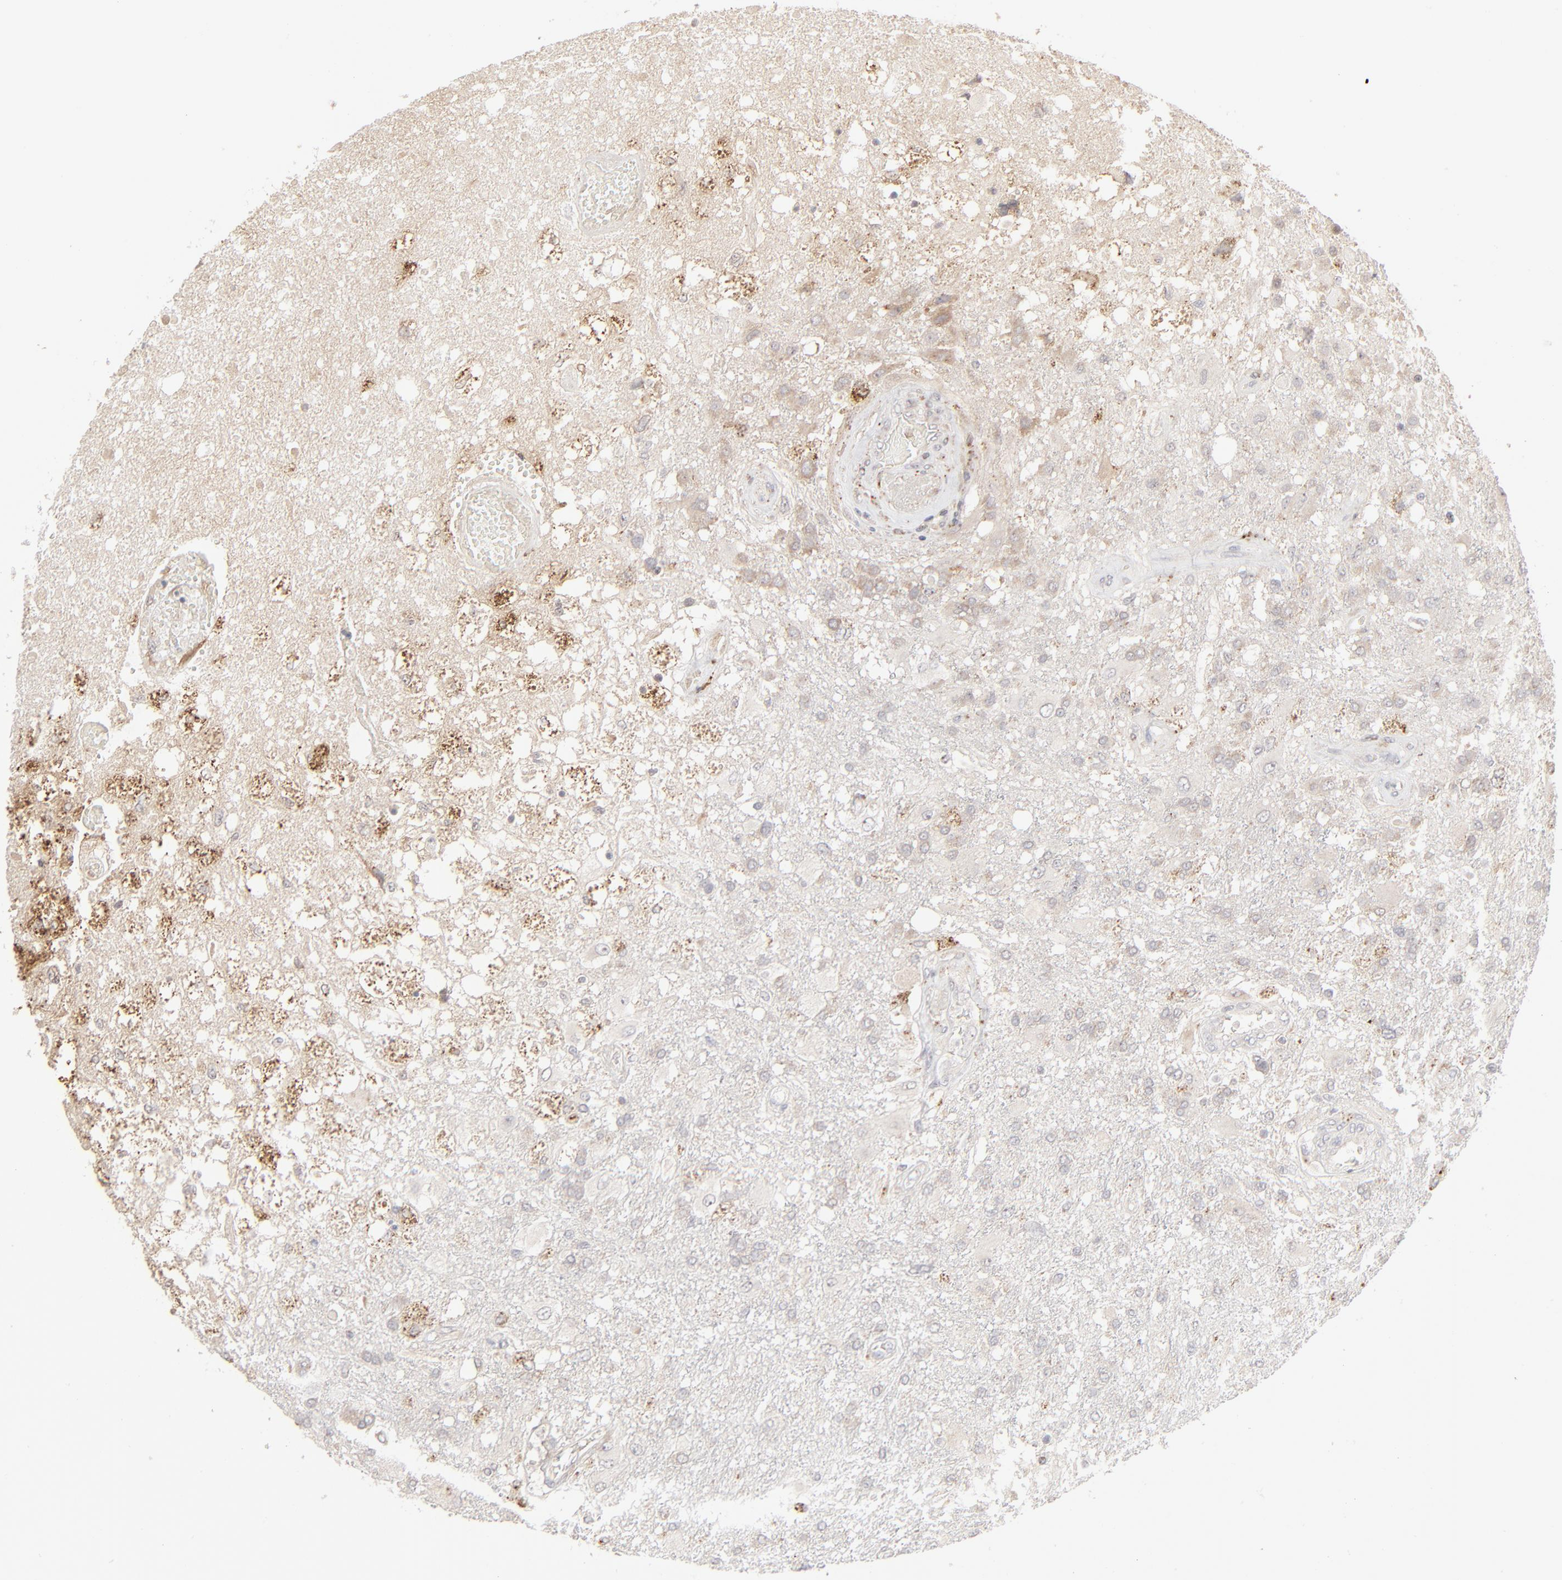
{"staining": {"intensity": "weak", "quantity": "25%-75%", "location": "cytoplasmic/membranous"}, "tissue": "glioma", "cell_type": "Tumor cells", "image_type": "cancer", "snomed": [{"axis": "morphology", "description": "Glioma, malignant, High grade"}, {"axis": "topography", "description": "Cerebral cortex"}], "caption": "Brown immunohistochemical staining in malignant high-grade glioma shows weak cytoplasmic/membranous expression in about 25%-75% of tumor cells.", "gene": "POMT2", "patient": {"sex": "male", "age": 79}}